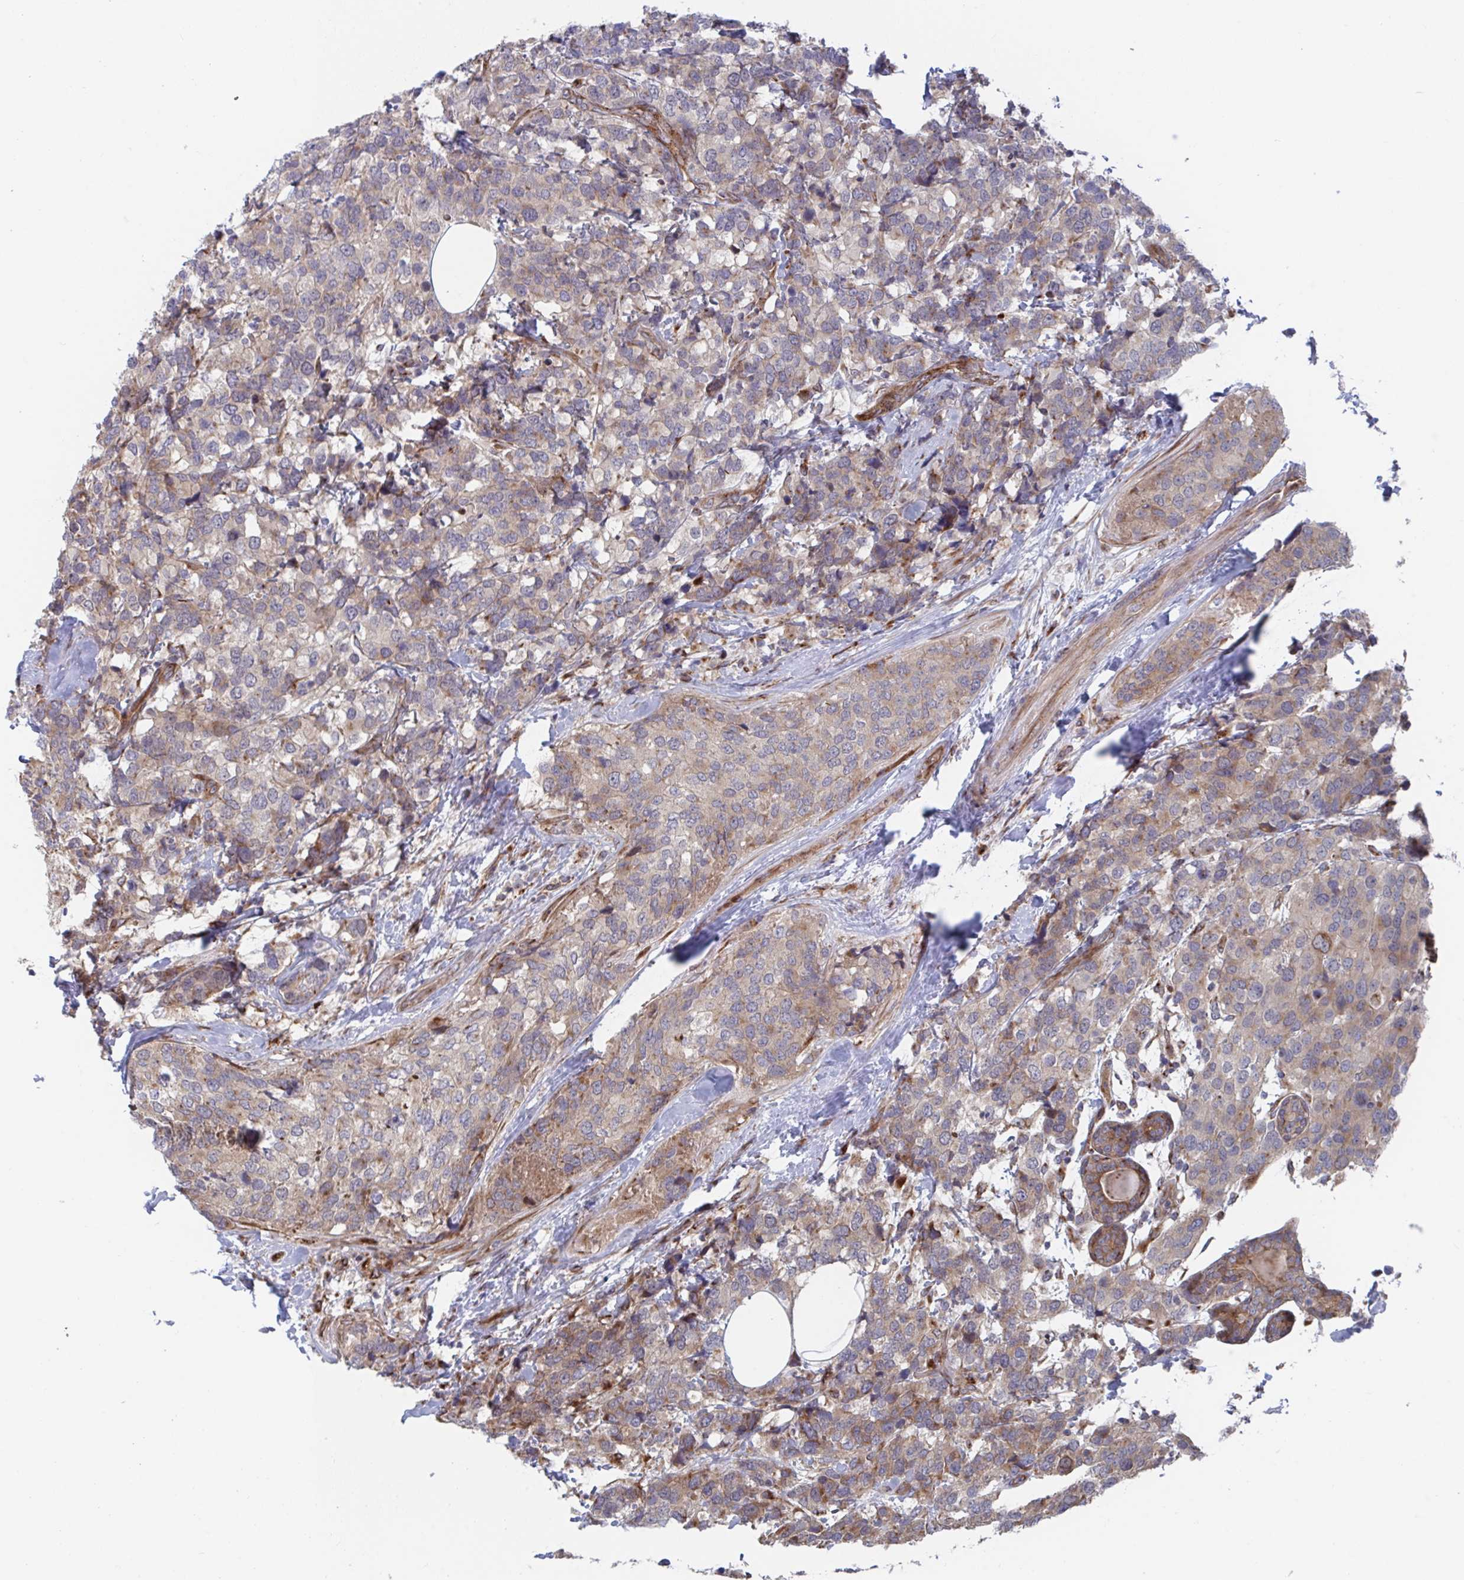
{"staining": {"intensity": "moderate", "quantity": "<25%", "location": "cytoplasmic/membranous"}, "tissue": "breast cancer", "cell_type": "Tumor cells", "image_type": "cancer", "snomed": [{"axis": "morphology", "description": "Lobular carcinoma"}, {"axis": "topography", "description": "Breast"}], "caption": "Immunohistochemistry (IHC) staining of lobular carcinoma (breast), which displays low levels of moderate cytoplasmic/membranous positivity in approximately <25% of tumor cells indicating moderate cytoplasmic/membranous protein staining. The staining was performed using DAB (brown) for protein detection and nuclei were counterstained in hematoxylin (blue).", "gene": "FJX1", "patient": {"sex": "female", "age": 59}}